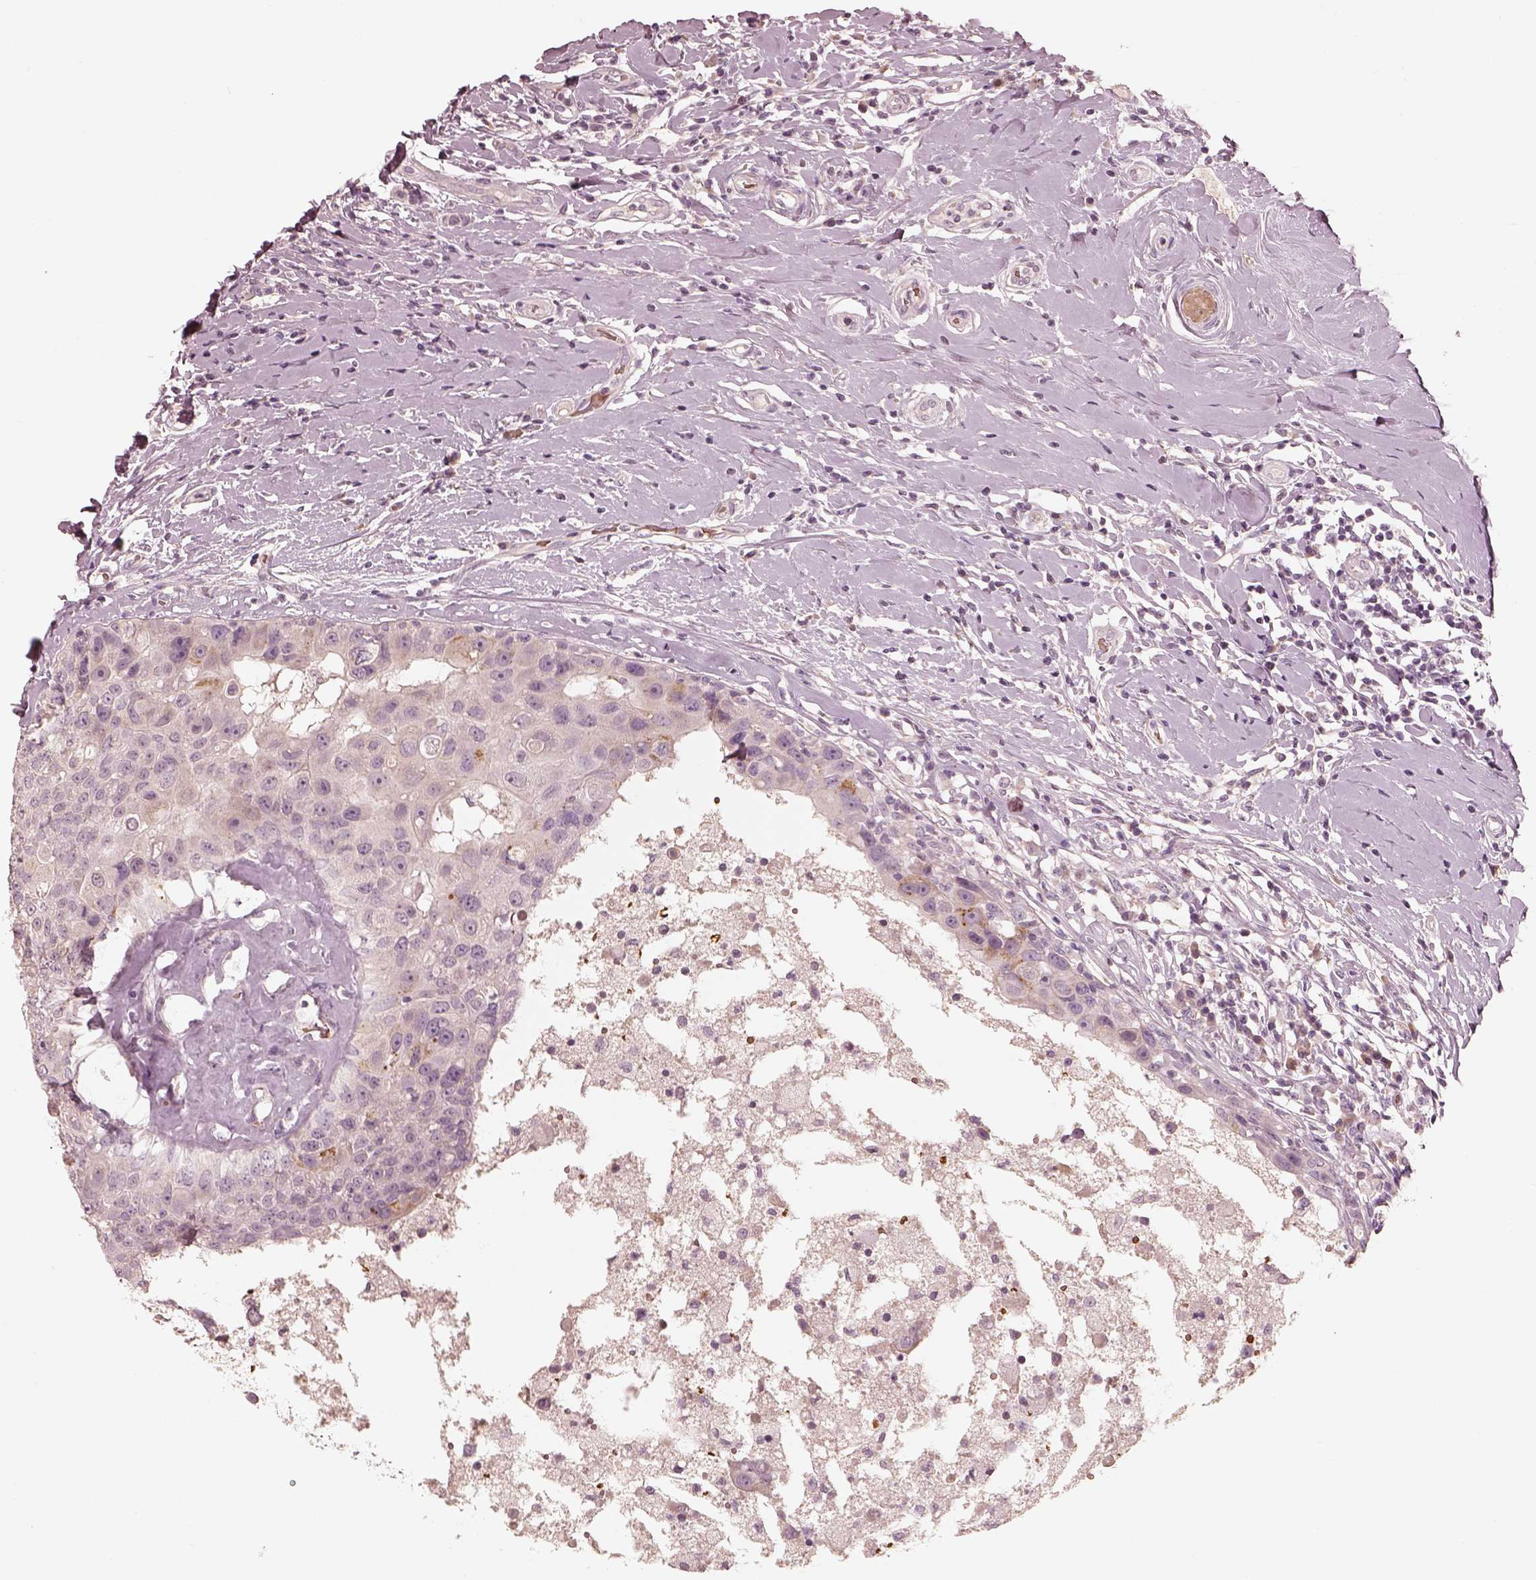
{"staining": {"intensity": "negative", "quantity": "none", "location": "none"}, "tissue": "breast cancer", "cell_type": "Tumor cells", "image_type": "cancer", "snomed": [{"axis": "morphology", "description": "Duct carcinoma"}, {"axis": "topography", "description": "Breast"}], "caption": "IHC micrograph of human breast cancer (intraductal carcinoma) stained for a protein (brown), which displays no positivity in tumor cells. (DAB immunohistochemistry visualized using brightfield microscopy, high magnification).", "gene": "ANKLE1", "patient": {"sex": "female", "age": 27}}